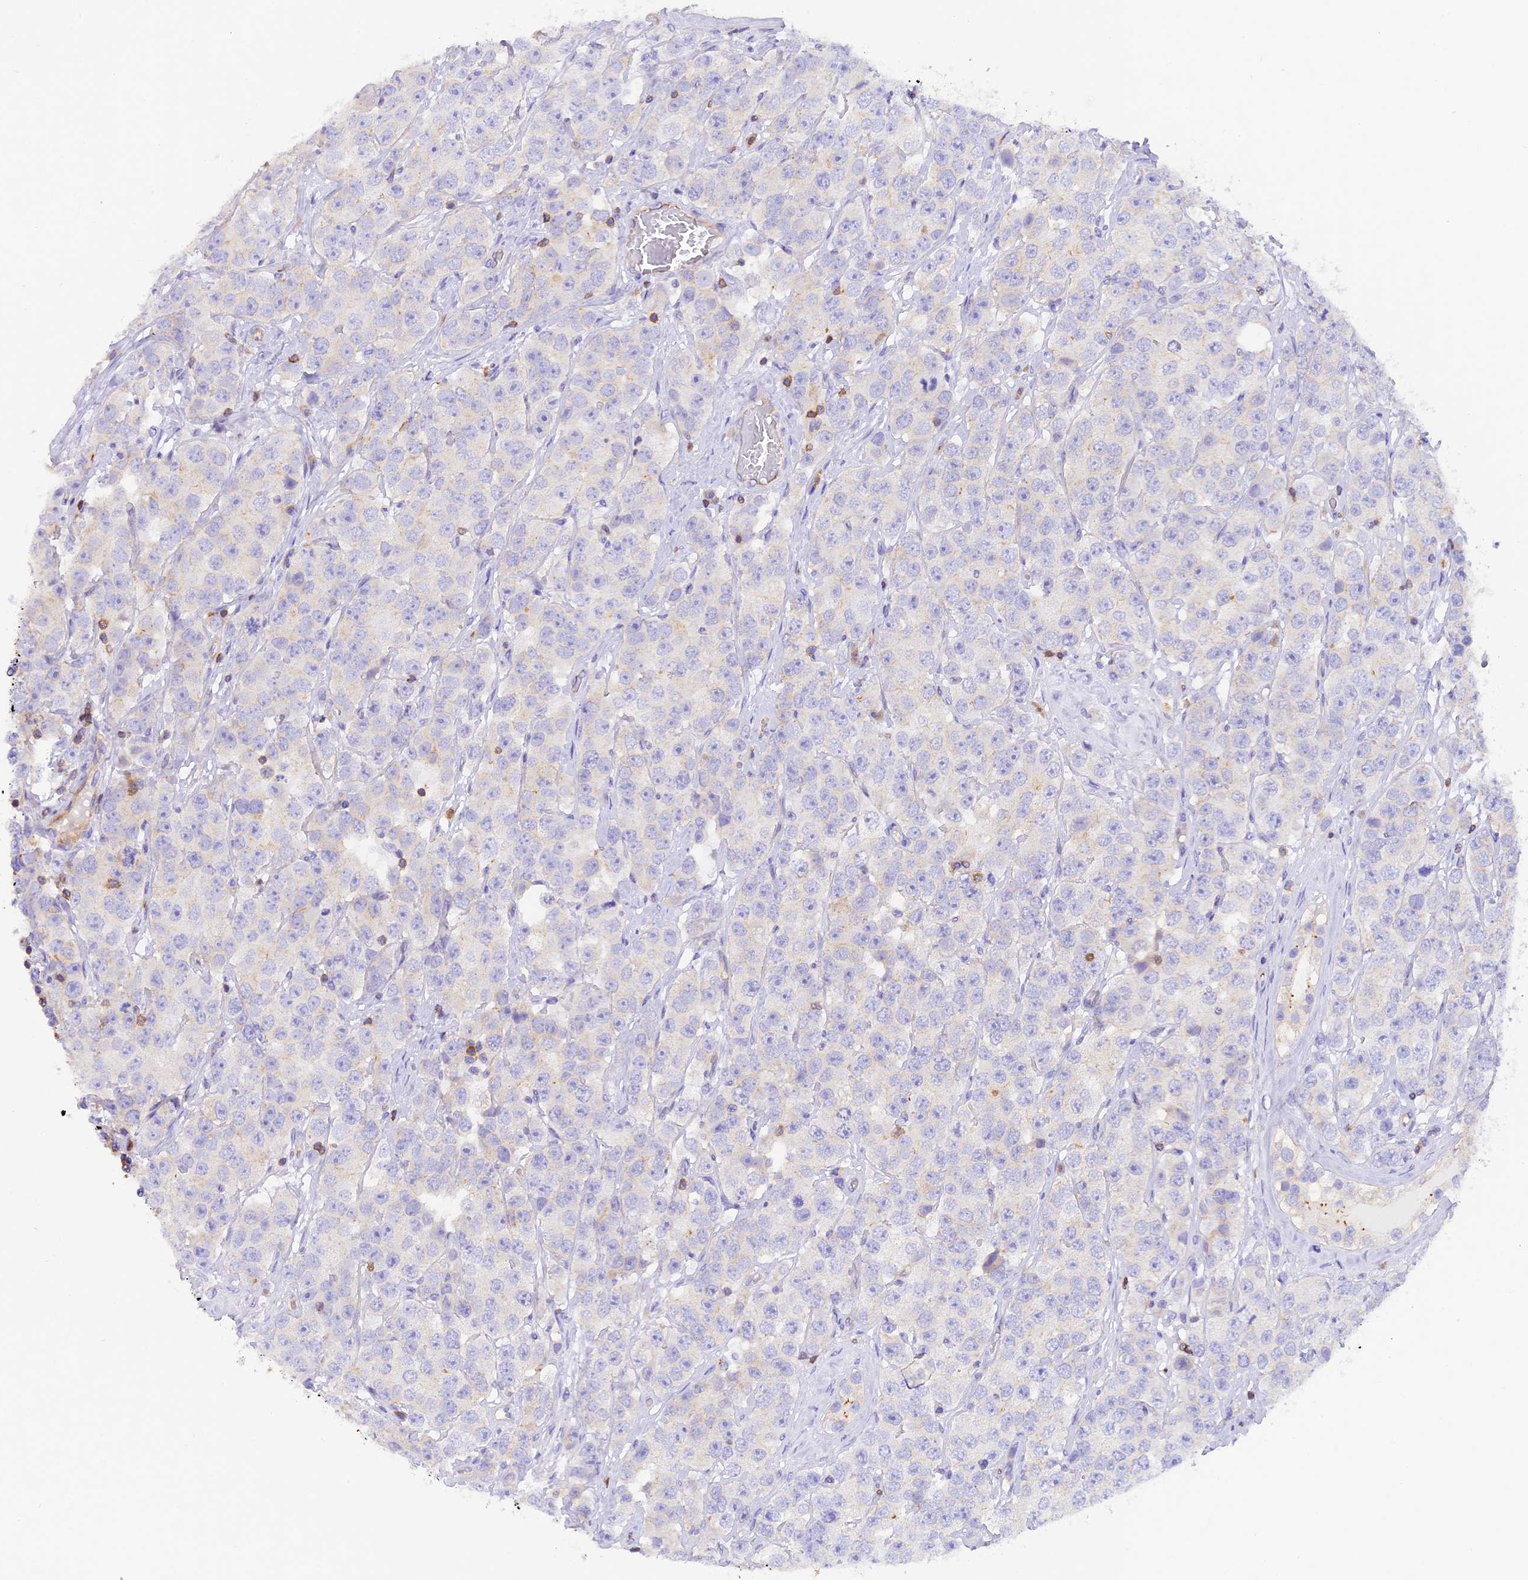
{"staining": {"intensity": "negative", "quantity": "none", "location": "none"}, "tissue": "testis cancer", "cell_type": "Tumor cells", "image_type": "cancer", "snomed": [{"axis": "morphology", "description": "Seminoma, NOS"}, {"axis": "topography", "description": "Testis"}], "caption": "There is no significant positivity in tumor cells of seminoma (testis).", "gene": "FAM193A", "patient": {"sex": "male", "age": 28}}